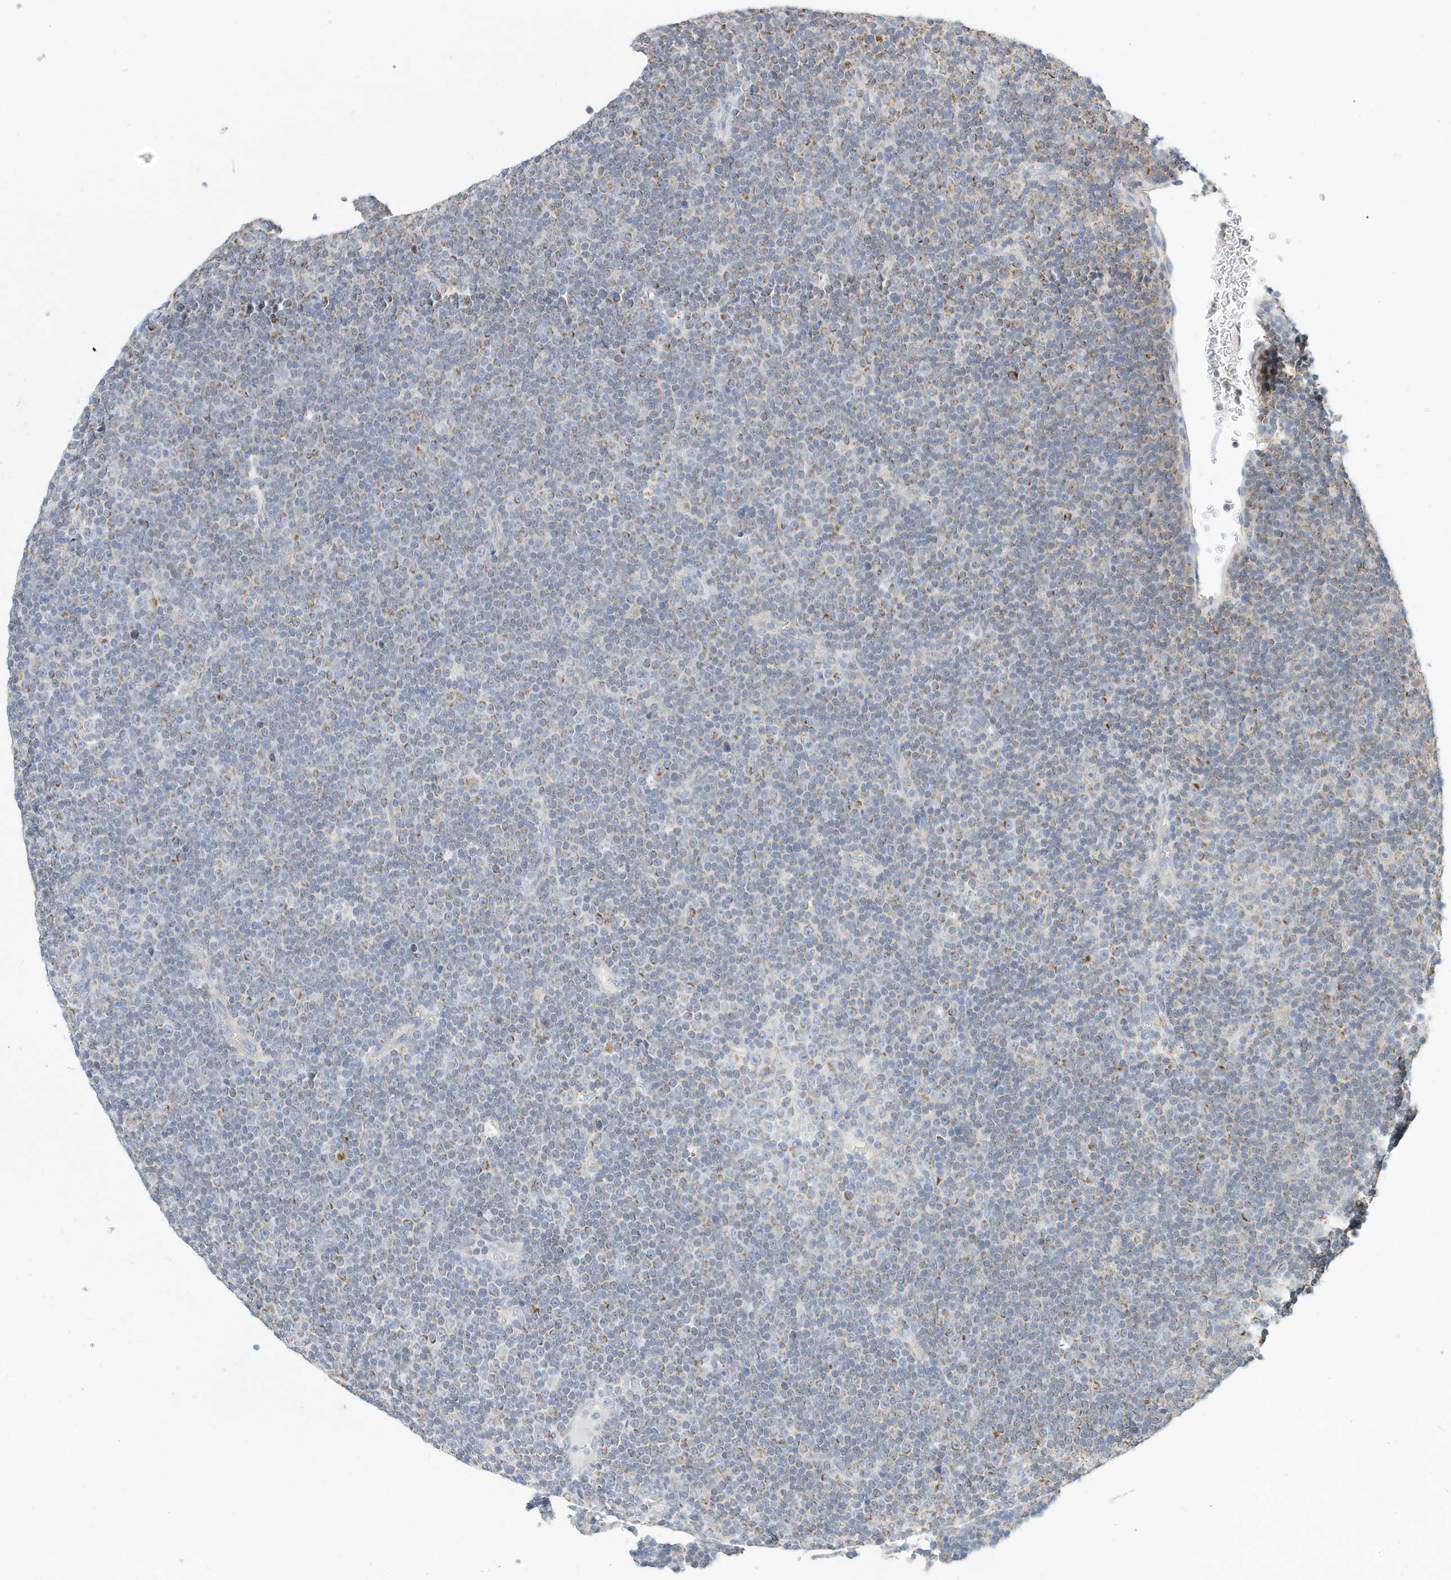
{"staining": {"intensity": "weak", "quantity": ">75%", "location": "cytoplasmic/membranous"}, "tissue": "lymphoma", "cell_type": "Tumor cells", "image_type": "cancer", "snomed": [{"axis": "morphology", "description": "Malignant lymphoma, non-Hodgkin's type, Low grade"}, {"axis": "topography", "description": "Lymph node"}], "caption": "IHC staining of lymphoma, which reveals low levels of weak cytoplasmic/membranous expression in about >75% of tumor cells indicating weak cytoplasmic/membranous protein staining. The staining was performed using DAB (brown) for protein detection and nuclei were counterstained in hematoxylin (blue).", "gene": "RHOH", "patient": {"sex": "female", "age": 67}}